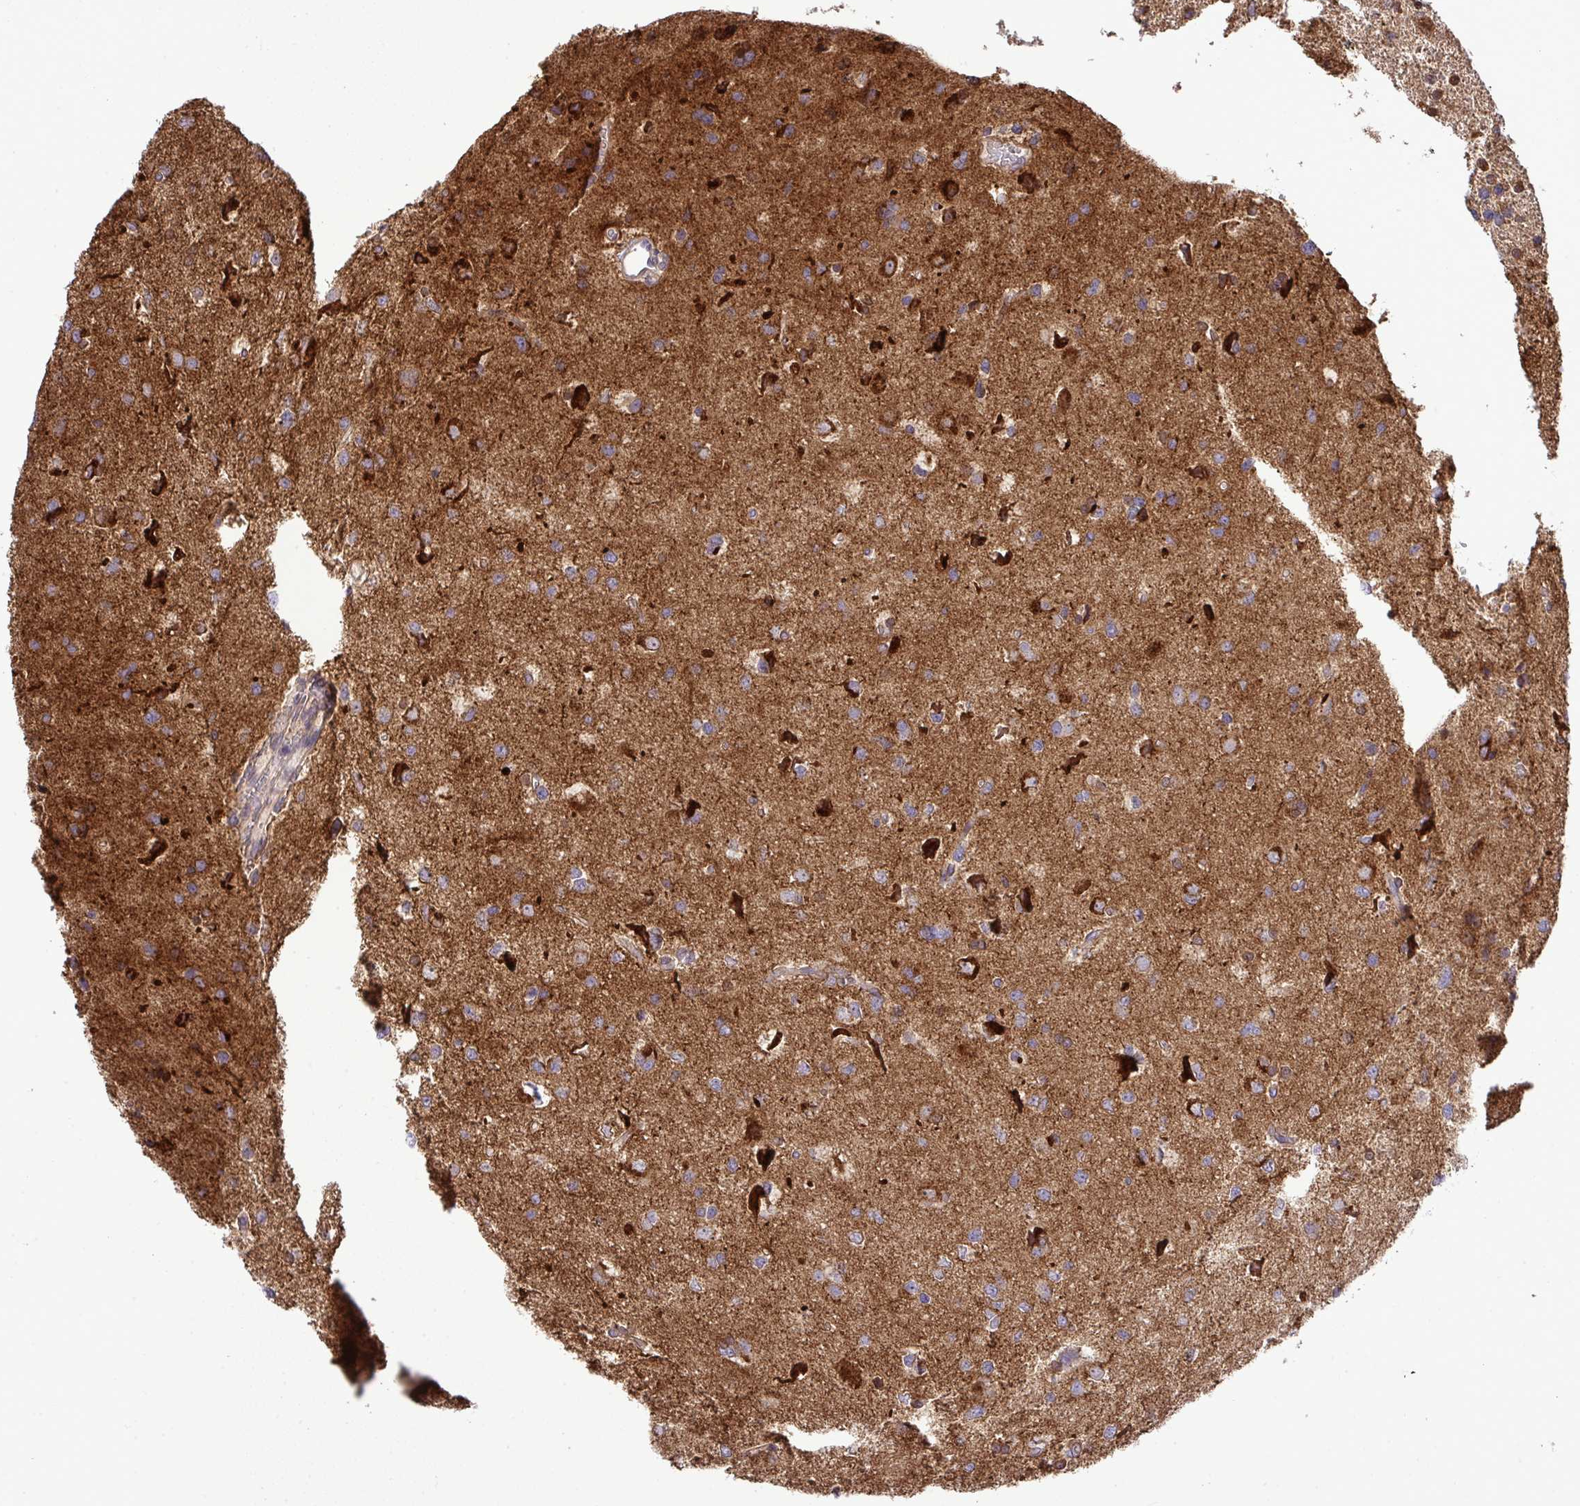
{"staining": {"intensity": "moderate", "quantity": "25%-75%", "location": "cytoplasmic/membranous"}, "tissue": "glioma", "cell_type": "Tumor cells", "image_type": "cancer", "snomed": [{"axis": "morphology", "description": "Glioma, malignant, Low grade"}, {"axis": "topography", "description": "Brain"}], "caption": "Brown immunohistochemical staining in glioma displays moderate cytoplasmic/membranous expression in approximately 25%-75% of tumor cells.", "gene": "SLC9A6", "patient": {"sex": "female", "age": 55}}